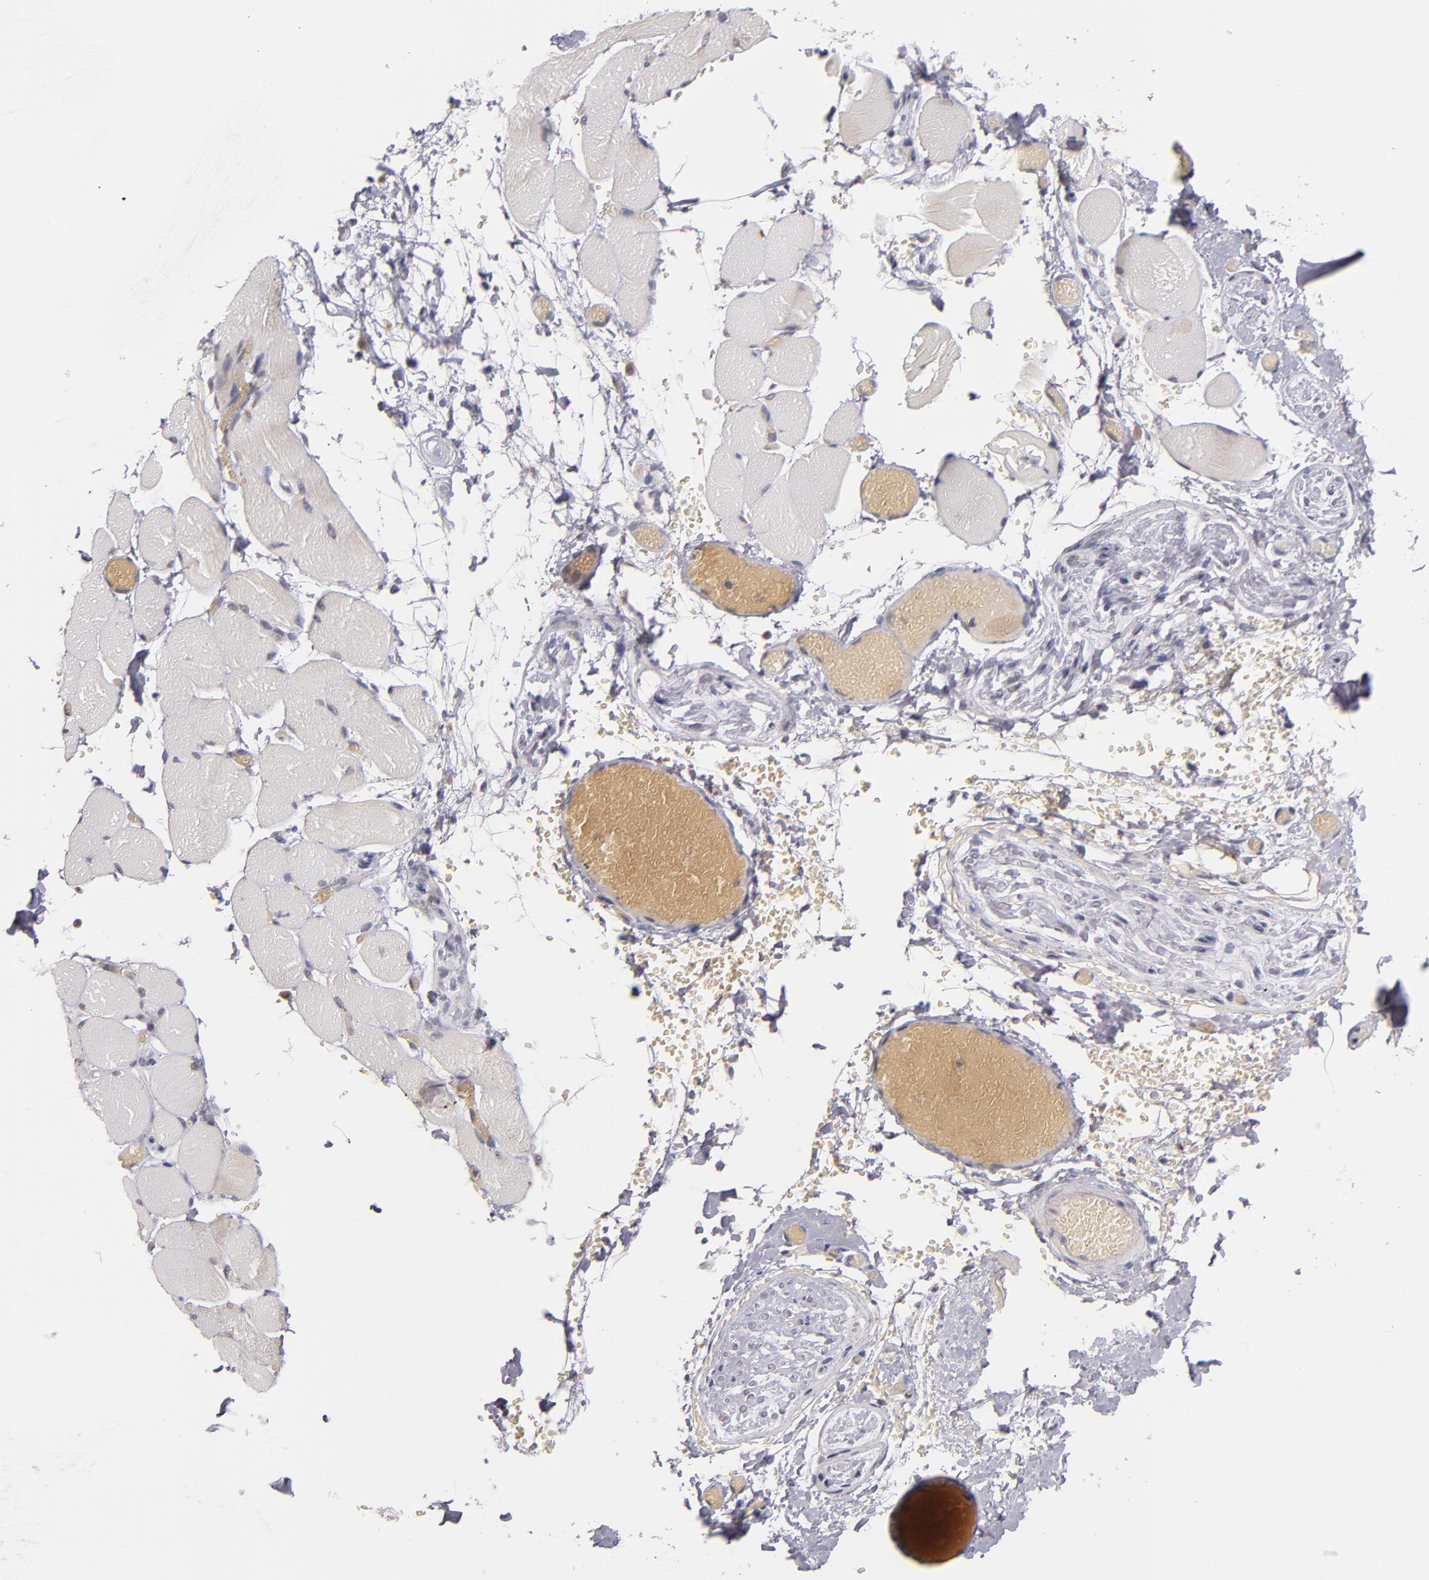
{"staining": {"intensity": "negative", "quantity": "none", "location": "none"}, "tissue": "skeletal muscle", "cell_type": "Myocytes", "image_type": "normal", "snomed": [{"axis": "morphology", "description": "Normal tissue, NOS"}, {"axis": "topography", "description": "Skeletal muscle"}, {"axis": "topography", "description": "Soft tissue"}], "caption": "Skeletal muscle was stained to show a protein in brown. There is no significant expression in myocytes. The staining is performed using DAB (3,3'-diaminobenzidine) brown chromogen with nuclei counter-stained in using hematoxylin.", "gene": "CDC7", "patient": {"sex": "female", "age": 58}}